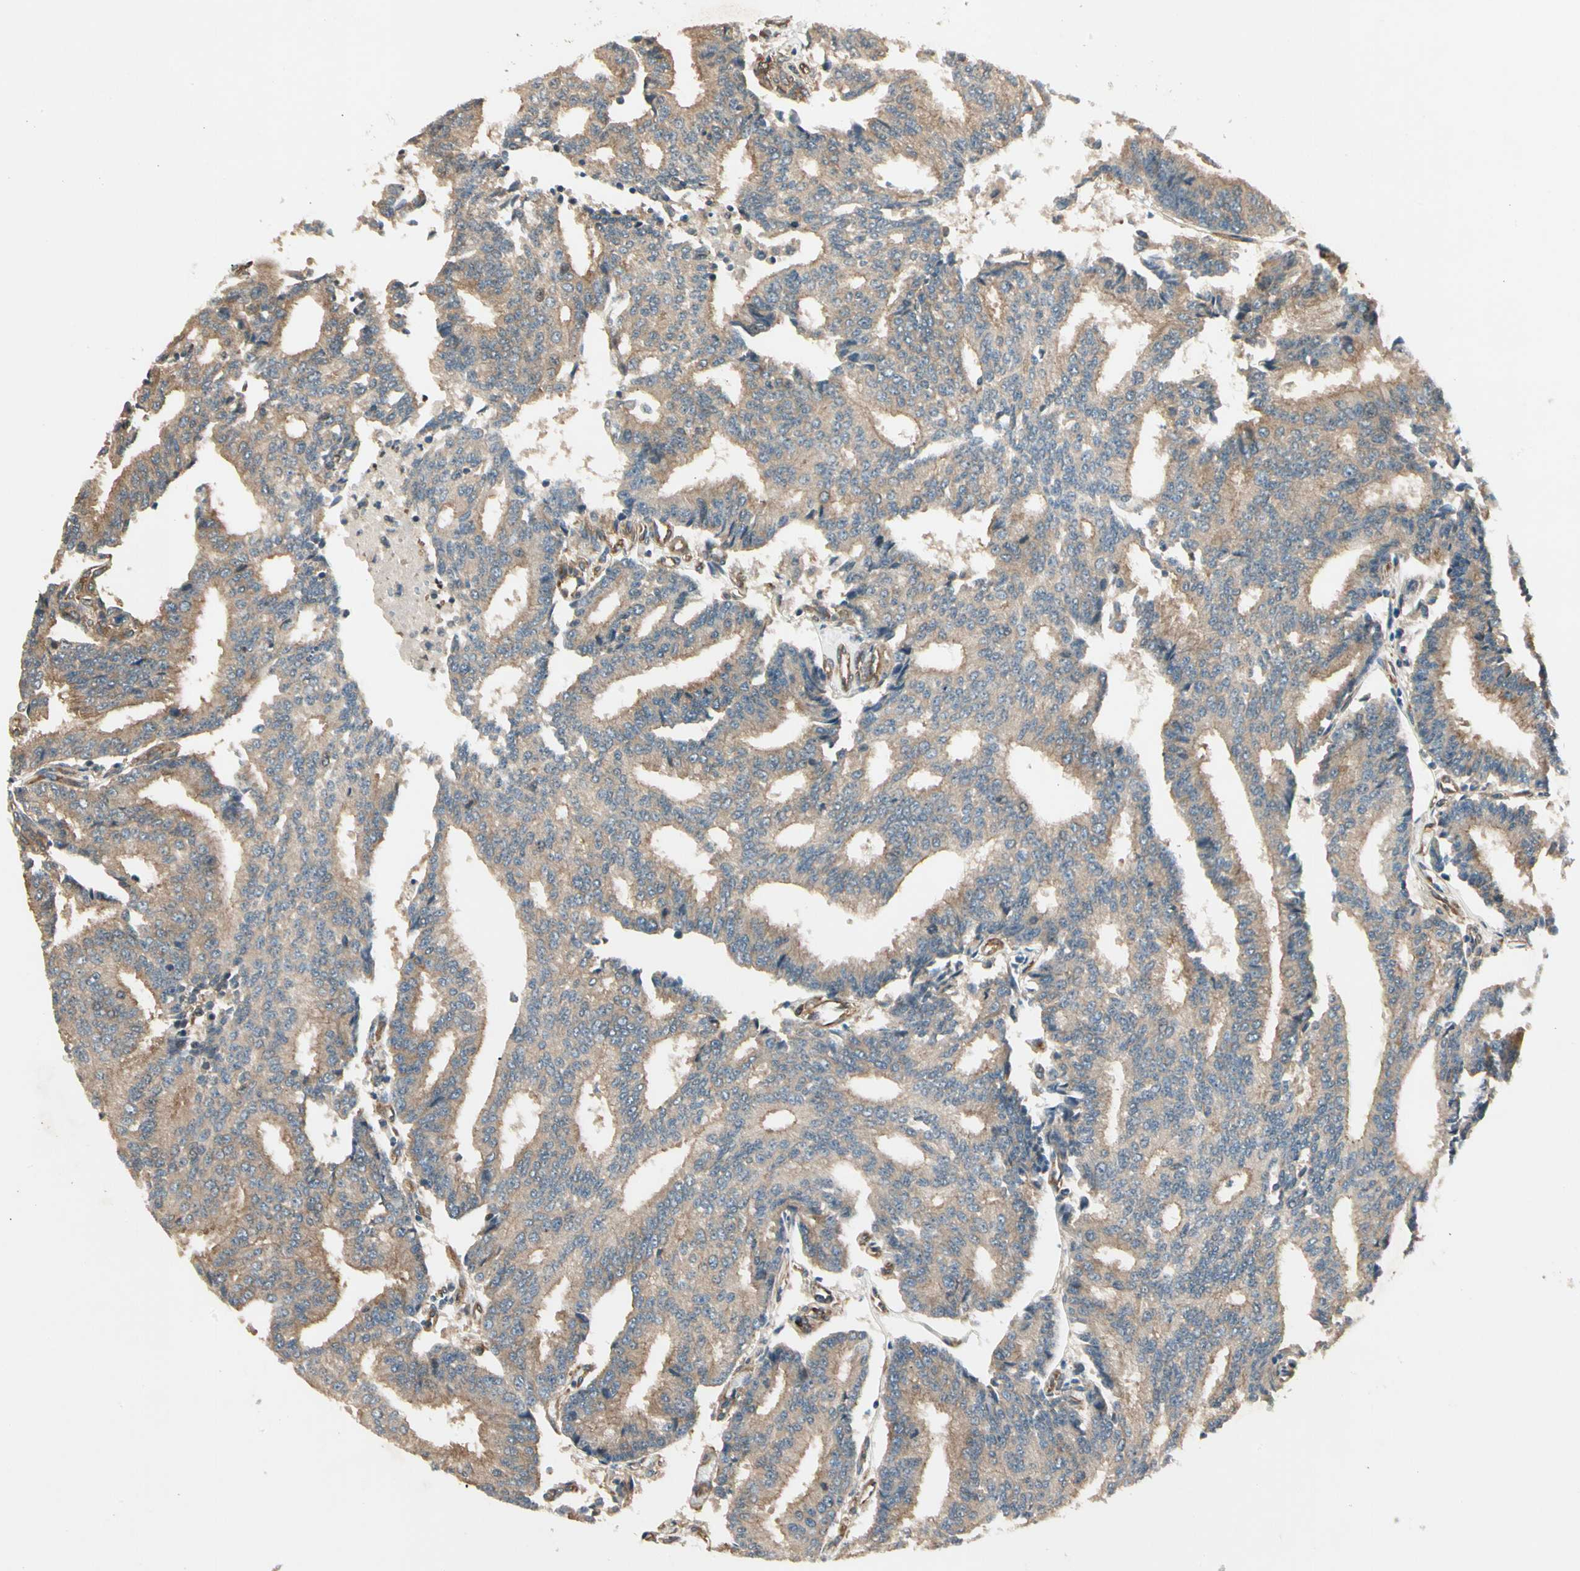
{"staining": {"intensity": "weak", "quantity": ">75%", "location": "cytoplasmic/membranous"}, "tissue": "prostate cancer", "cell_type": "Tumor cells", "image_type": "cancer", "snomed": [{"axis": "morphology", "description": "Adenocarcinoma, High grade"}, {"axis": "topography", "description": "Prostate"}], "caption": "Prostate cancer (high-grade adenocarcinoma) stained with DAB (3,3'-diaminobenzidine) immunohistochemistry shows low levels of weak cytoplasmic/membranous expression in about >75% of tumor cells.", "gene": "ROCK2", "patient": {"sex": "male", "age": 55}}